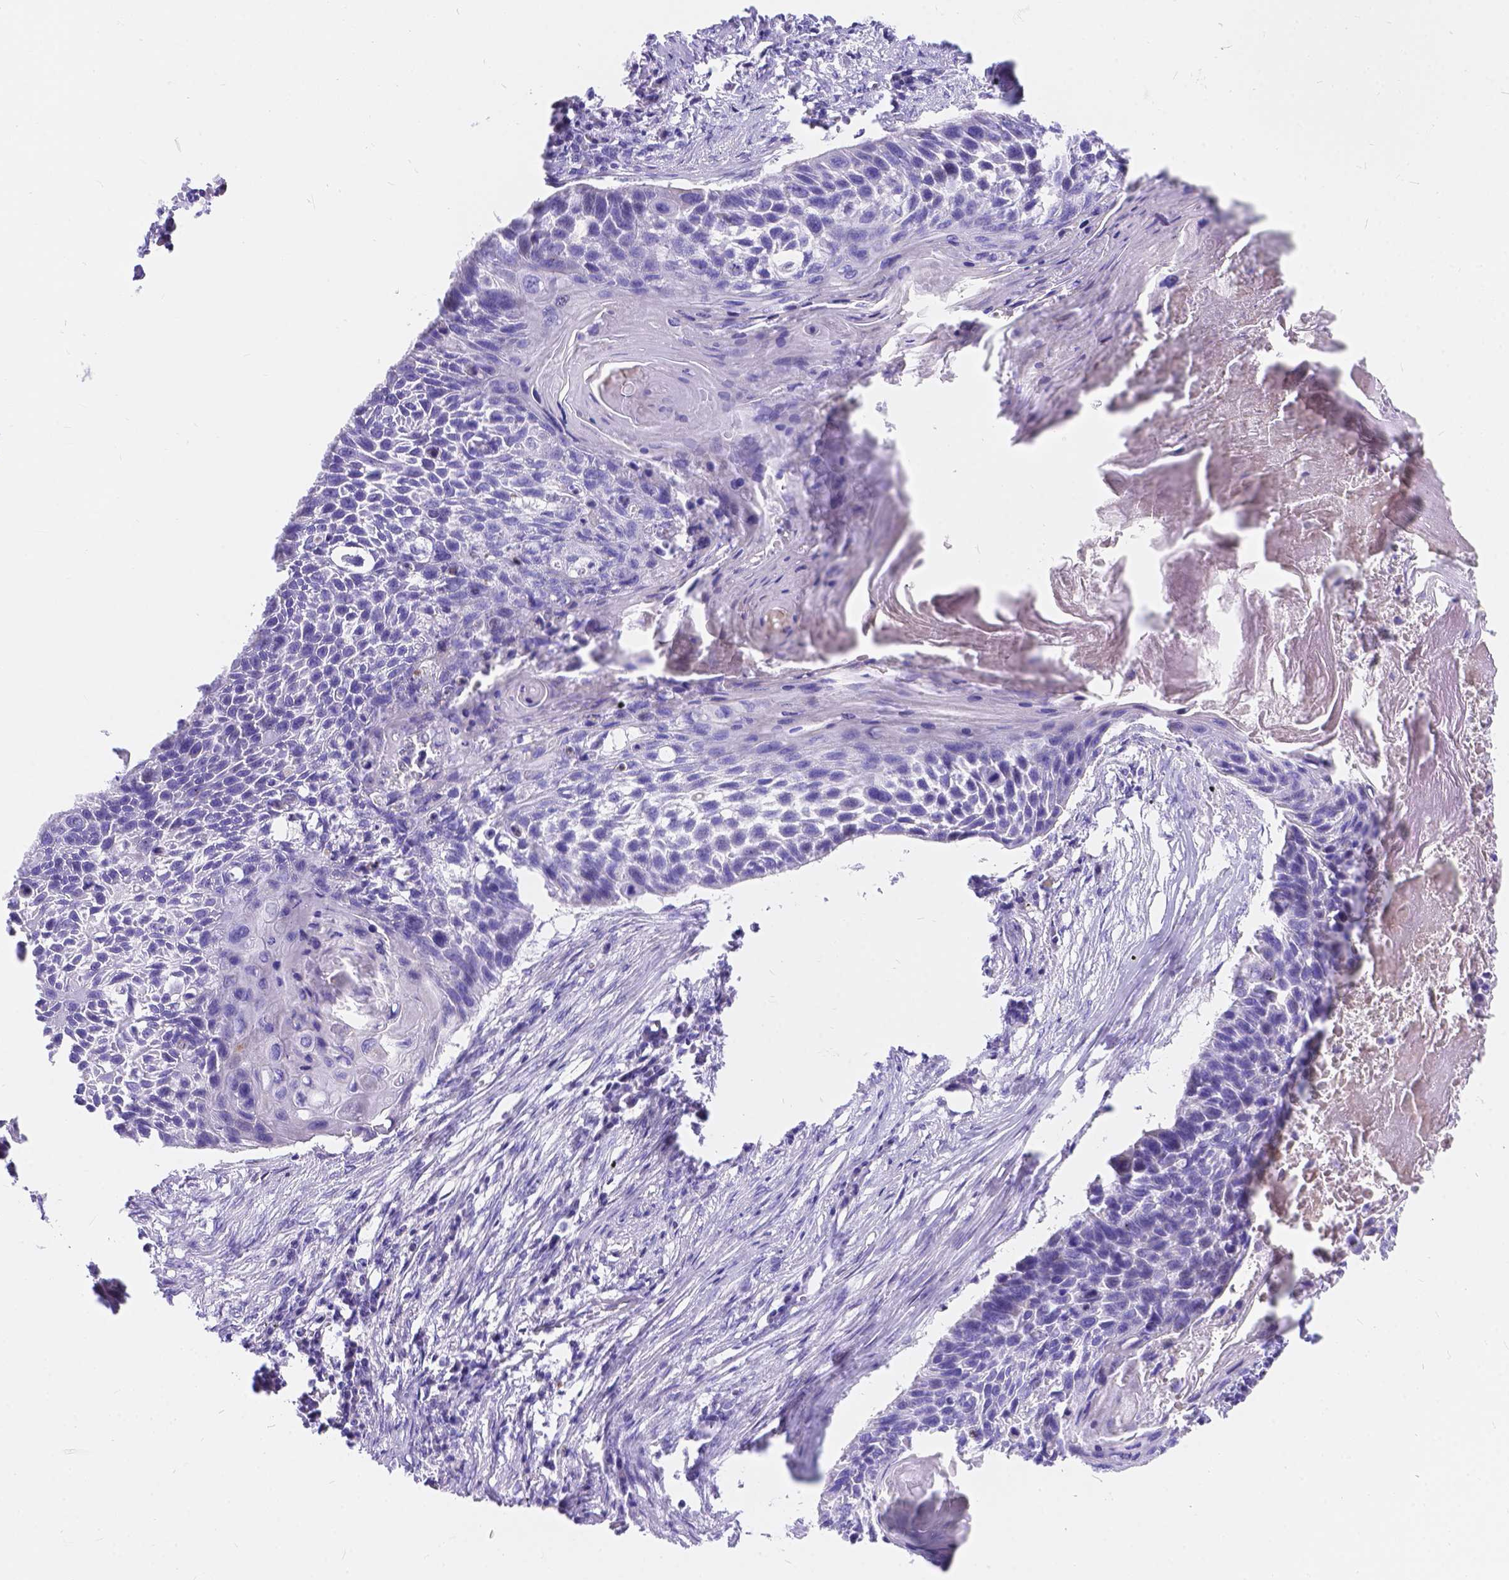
{"staining": {"intensity": "negative", "quantity": "none", "location": "none"}, "tissue": "lung cancer", "cell_type": "Tumor cells", "image_type": "cancer", "snomed": [{"axis": "morphology", "description": "Squamous cell carcinoma, NOS"}, {"axis": "topography", "description": "Lung"}], "caption": "IHC histopathology image of neoplastic tissue: human lung cancer (squamous cell carcinoma) stained with DAB (3,3'-diaminobenzidine) displays no significant protein positivity in tumor cells.", "gene": "KLHL10", "patient": {"sex": "male", "age": 78}}